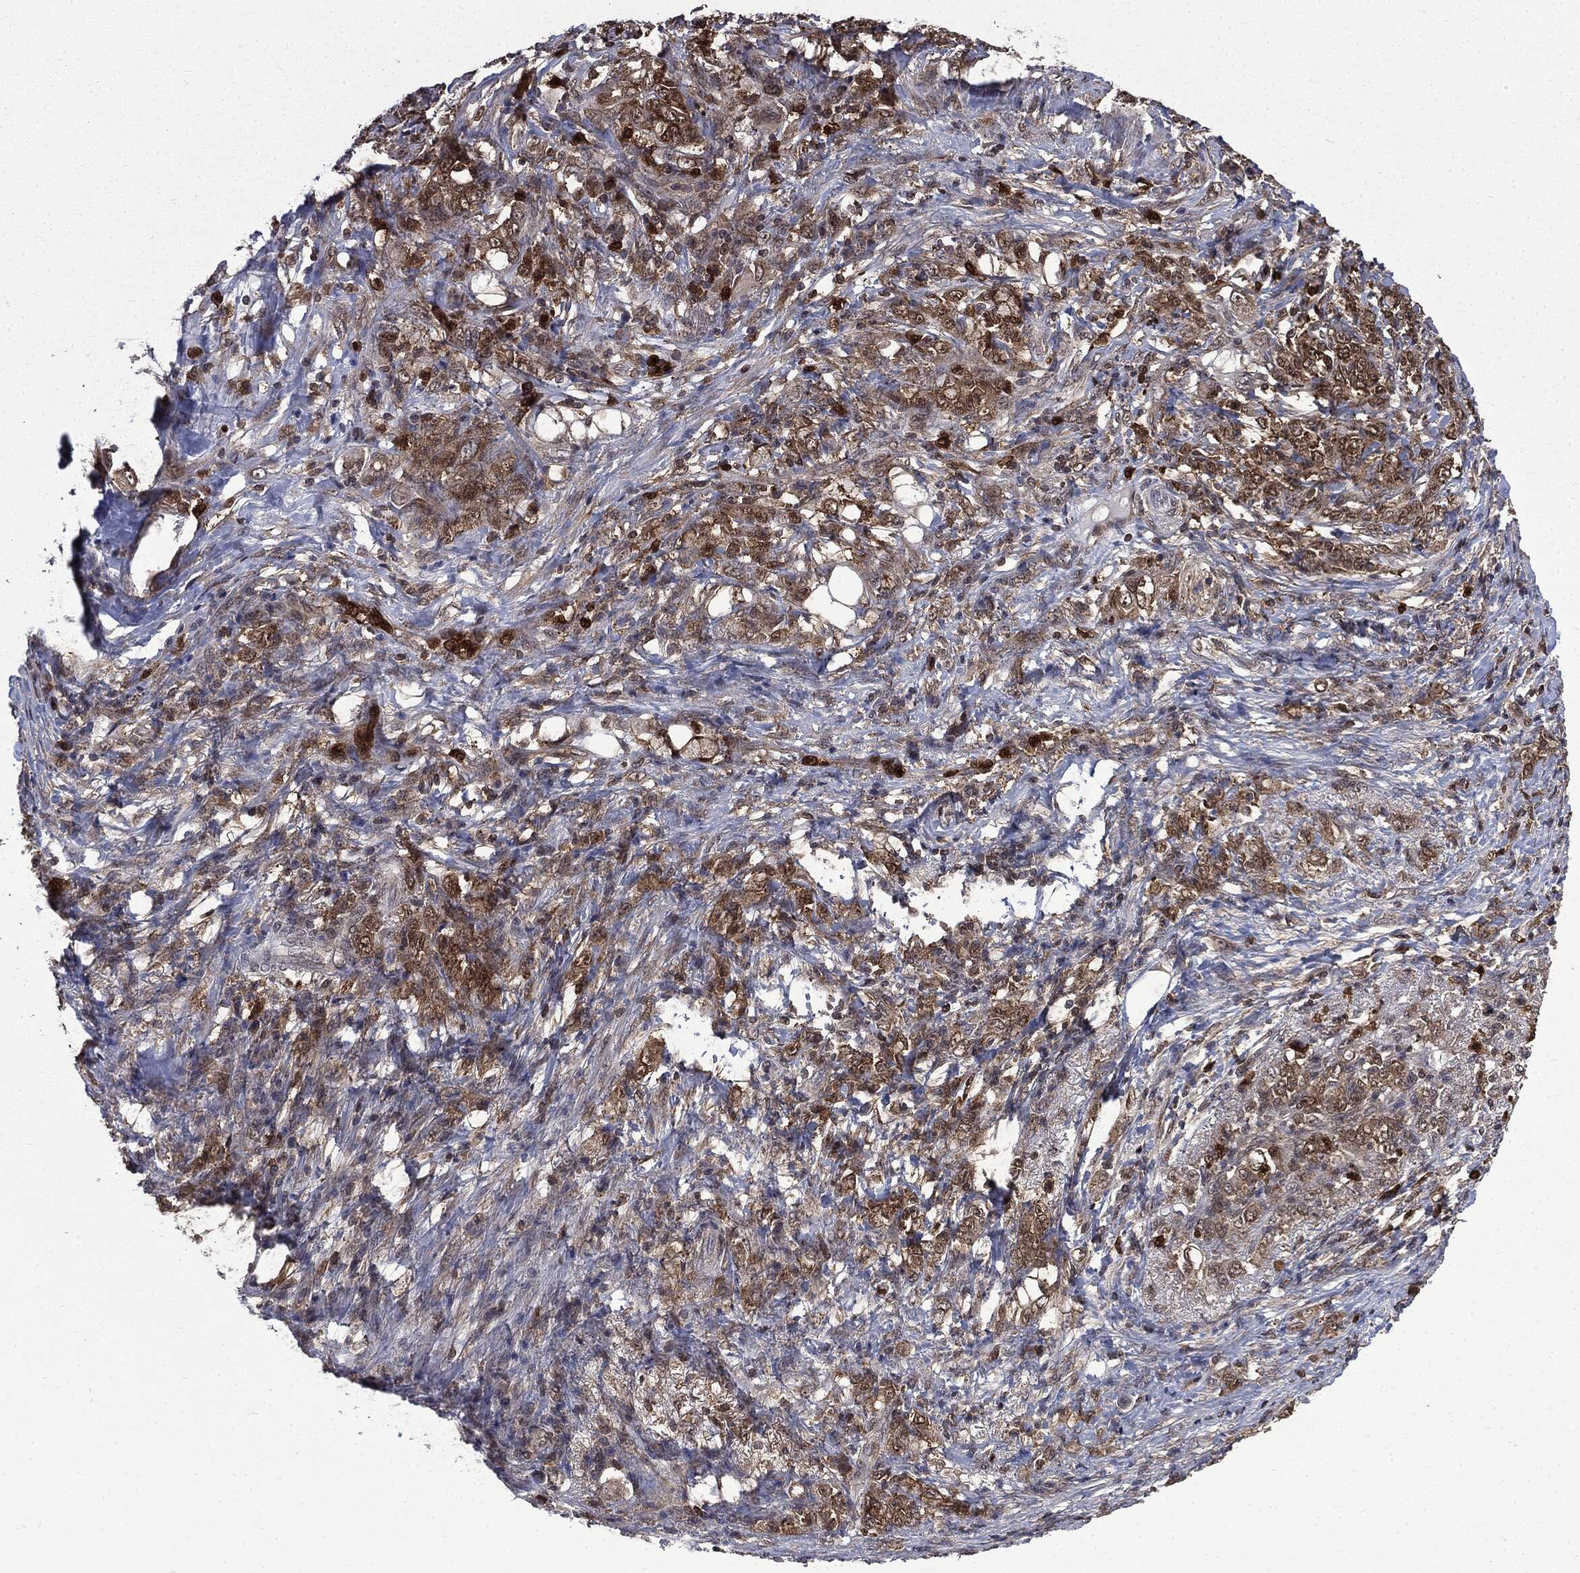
{"staining": {"intensity": "moderate", "quantity": ">75%", "location": "cytoplasmic/membranous"}, "tissue": "stomach cancer", "cell_type": "Tumor cells", "image_type": "cancer", "snomed": [{"axis": "morphology", "description": "Normal tissue, NOS"}, {"axis": "morphology", "description": "Adenocarcinoma, NOS"}, {"axis": "topography", "description": "Stomach"}], "caption": "A photomicrograph showing moderate cytoplasmic/membranous staining in approximately >75% of tumor cells in stomach cancer, as visualized by brown immunohistochemical staining.", "gene": "GPI", "patient": {"sex": "female", "age": 79}}